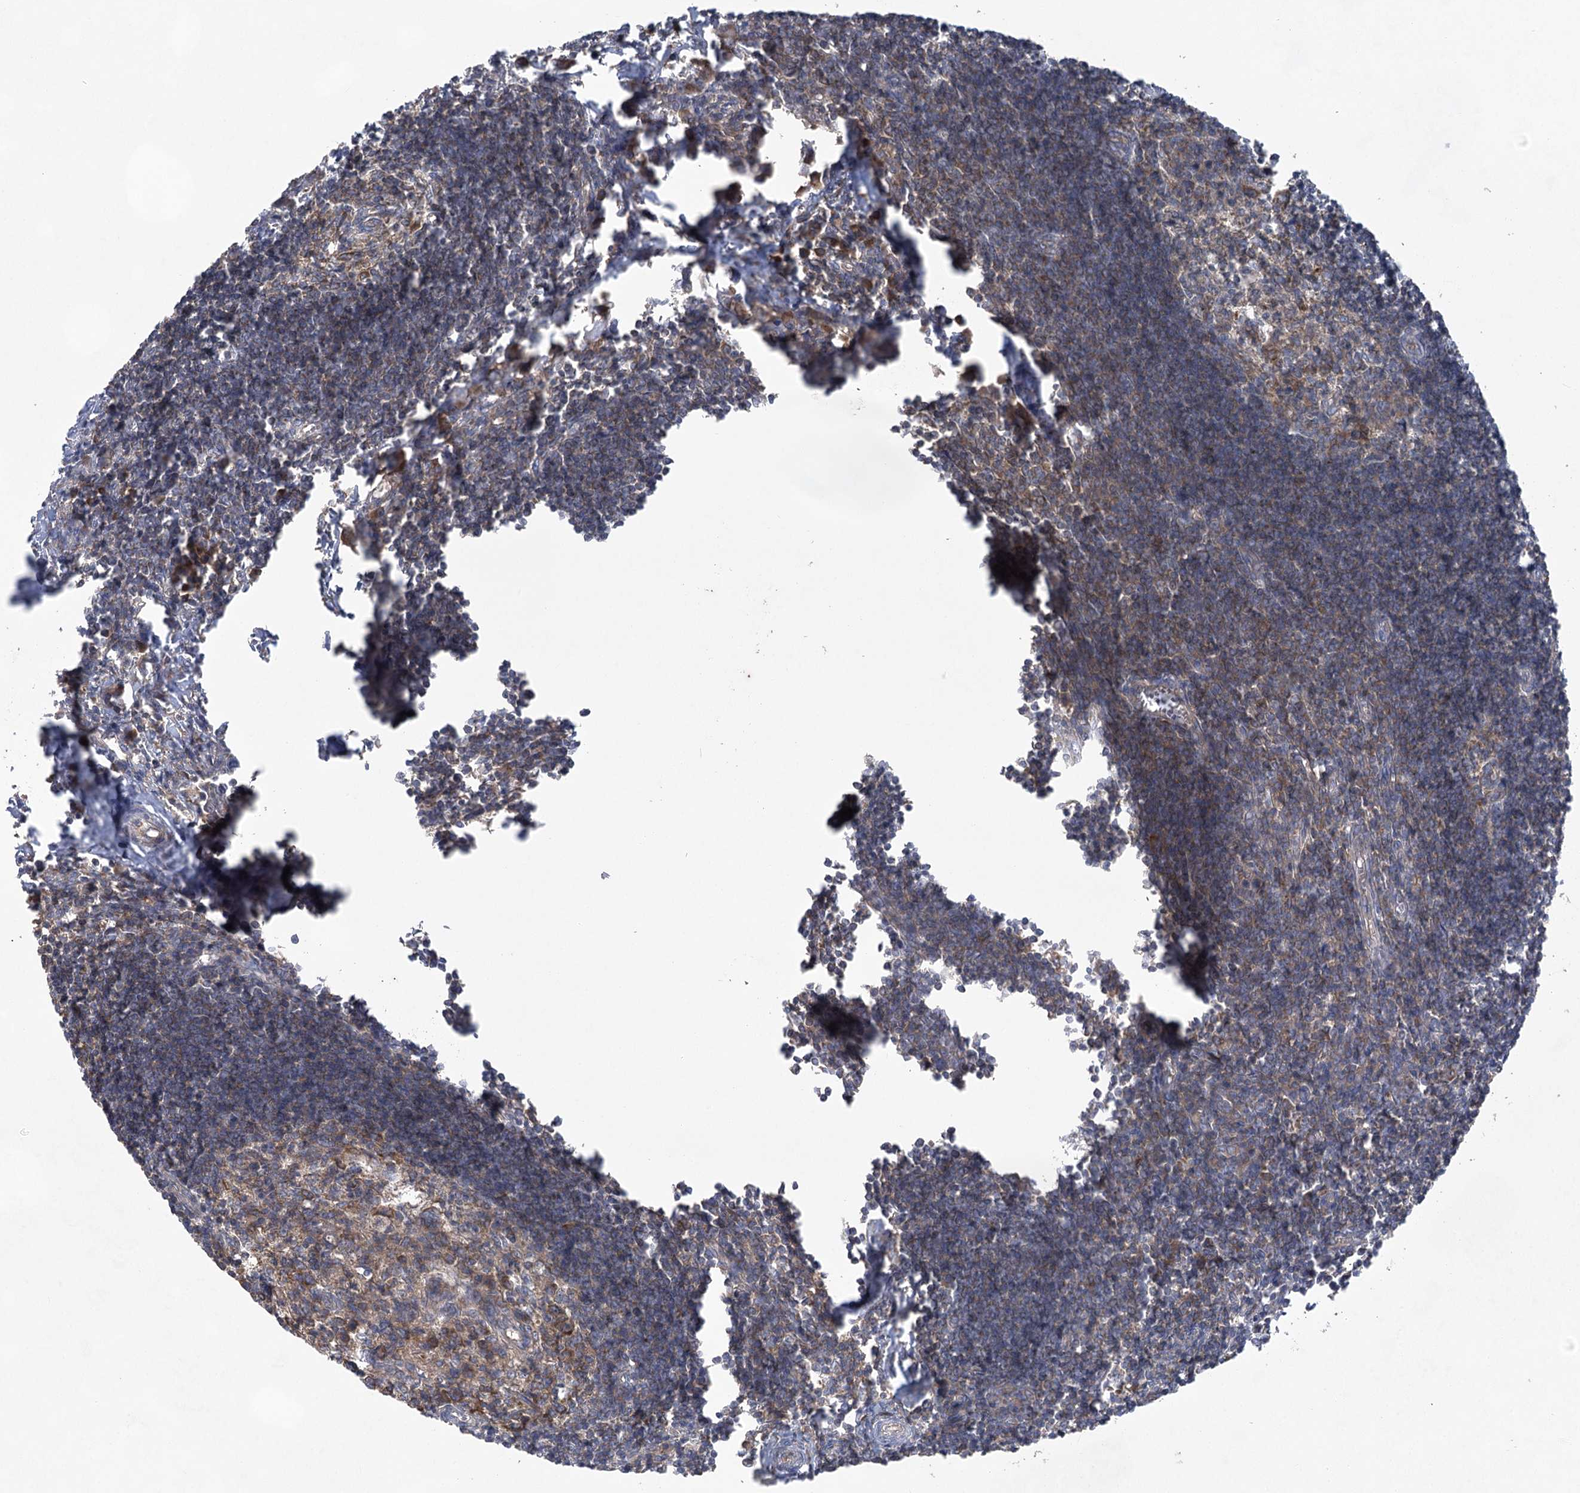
{"staining": {"intensity": "moderate", "quantity": "25%-75%", "location": "cytoplasmic/membranous"}, "tissue": "lymph node", "cell_type": "Germinal center cells", "image_type": "normal", "snomed": [{"axis": "morphology", "description": "Normal tissue, NOS"}, {"axis": "morphology", "description": "Malignant melanoma, Metastatic site"}, {"axis": "topography", "description": "Lymph node"}], "caption": "This is a histology image of IHC staining of benign lymph node, which shows moderate positivity in the cytoplasmic/membranous of germinal center cells.", "gene": "EIF3A", "patient": {"sex": "male", "age": 41}}